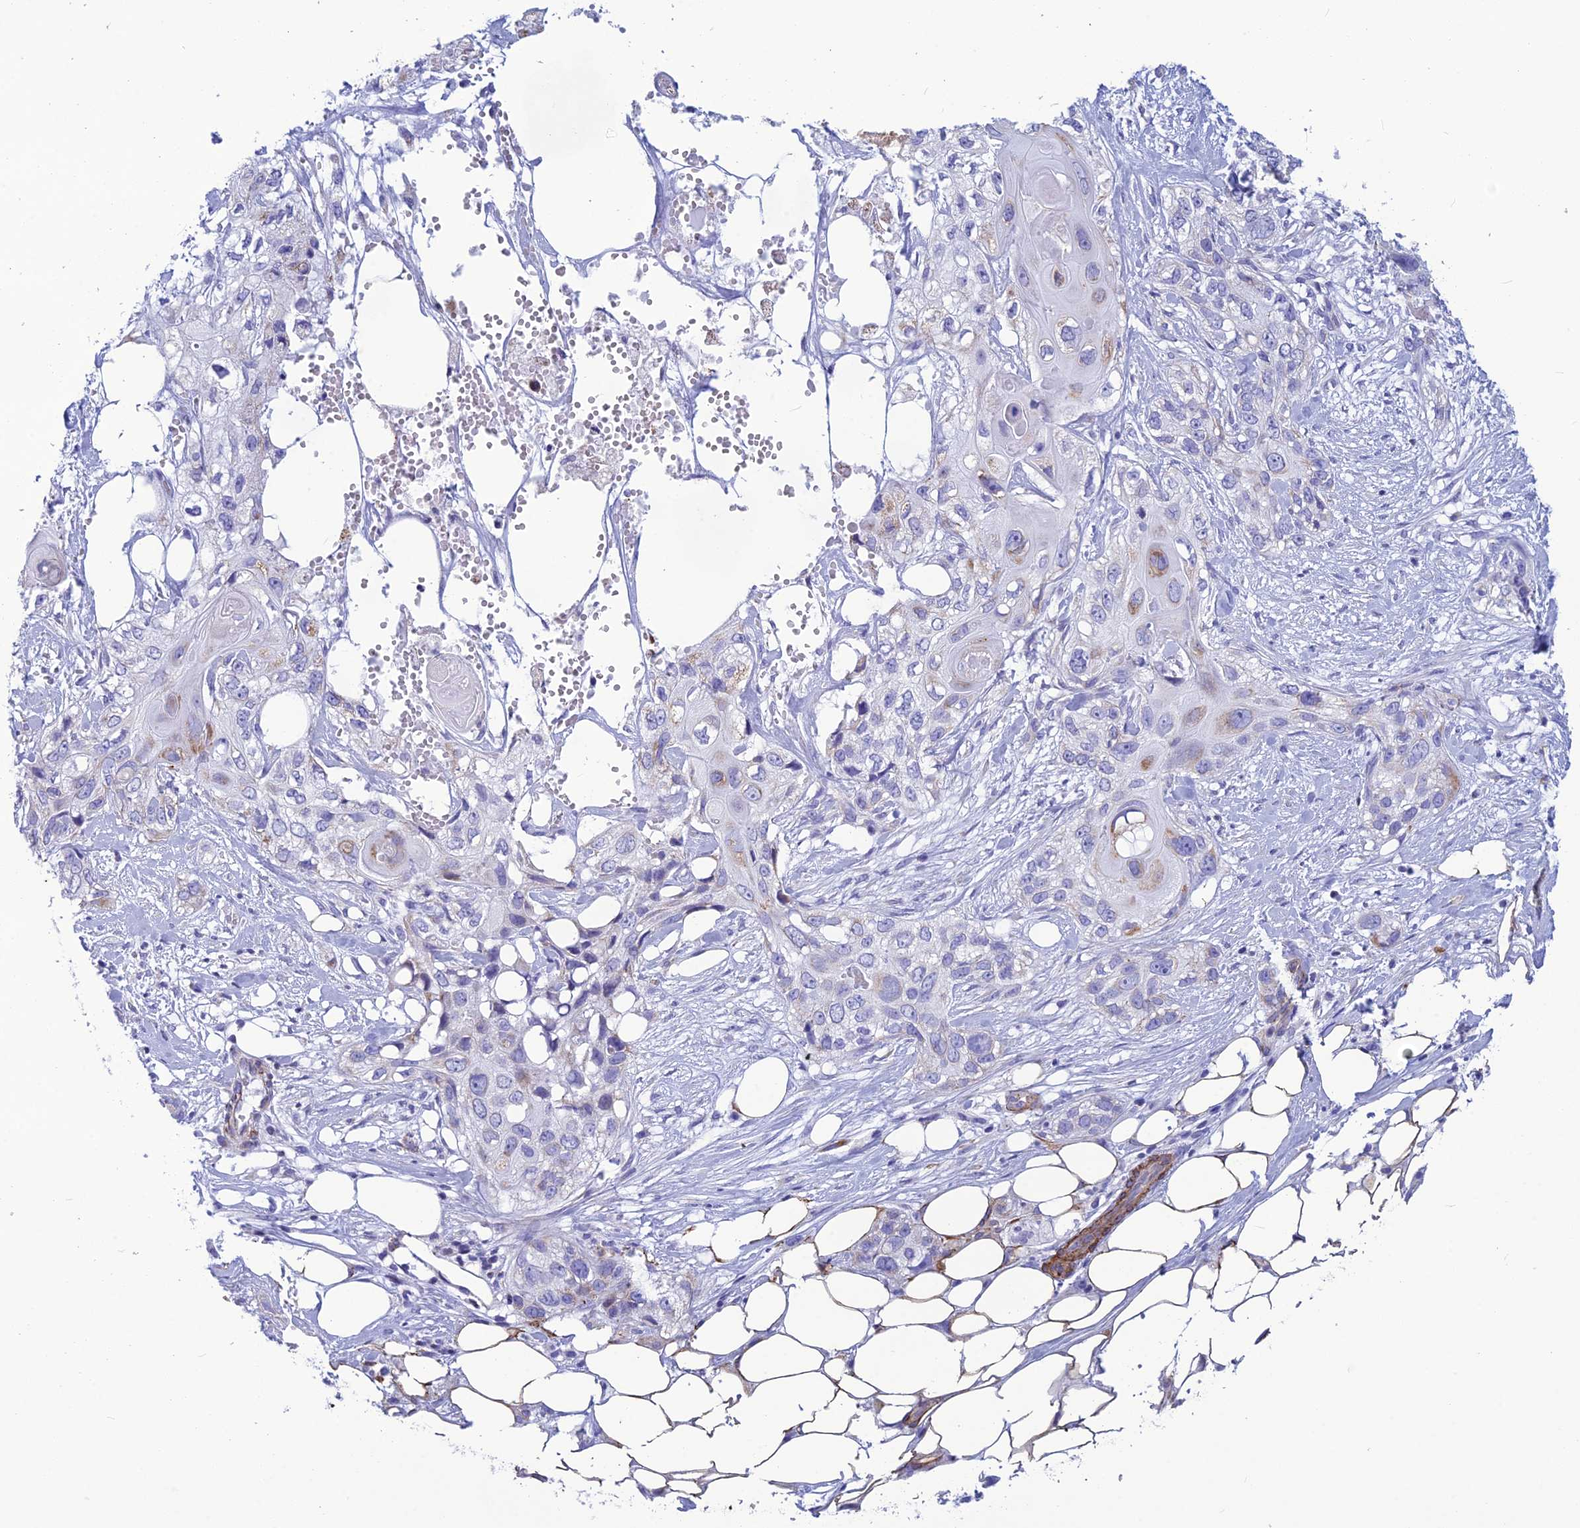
{"staining": {"intensity": "weak", "quantity": "<25%", "location": "cytoplasmic/membranous"}, "tissue": "skin cancer", "cell_type": "Tumor cells", "image_type": "cancer", "snomed": [{"axis": "morphology", "description": "Normal tissue, NOS"}, {"axis": "morphology", "description": "Squamous cell carcinoma, NOS"}, {"axis": "topography", "description": "Skin"}], "caption": "A high-resolution histopathology image shows immunohistochemistry staining of skin squamous cell carcinoma, which exhibits no significant expression in tumor cells.", "gene": "POMGNT1", "patient": {"sex": "male", "age": 72}}